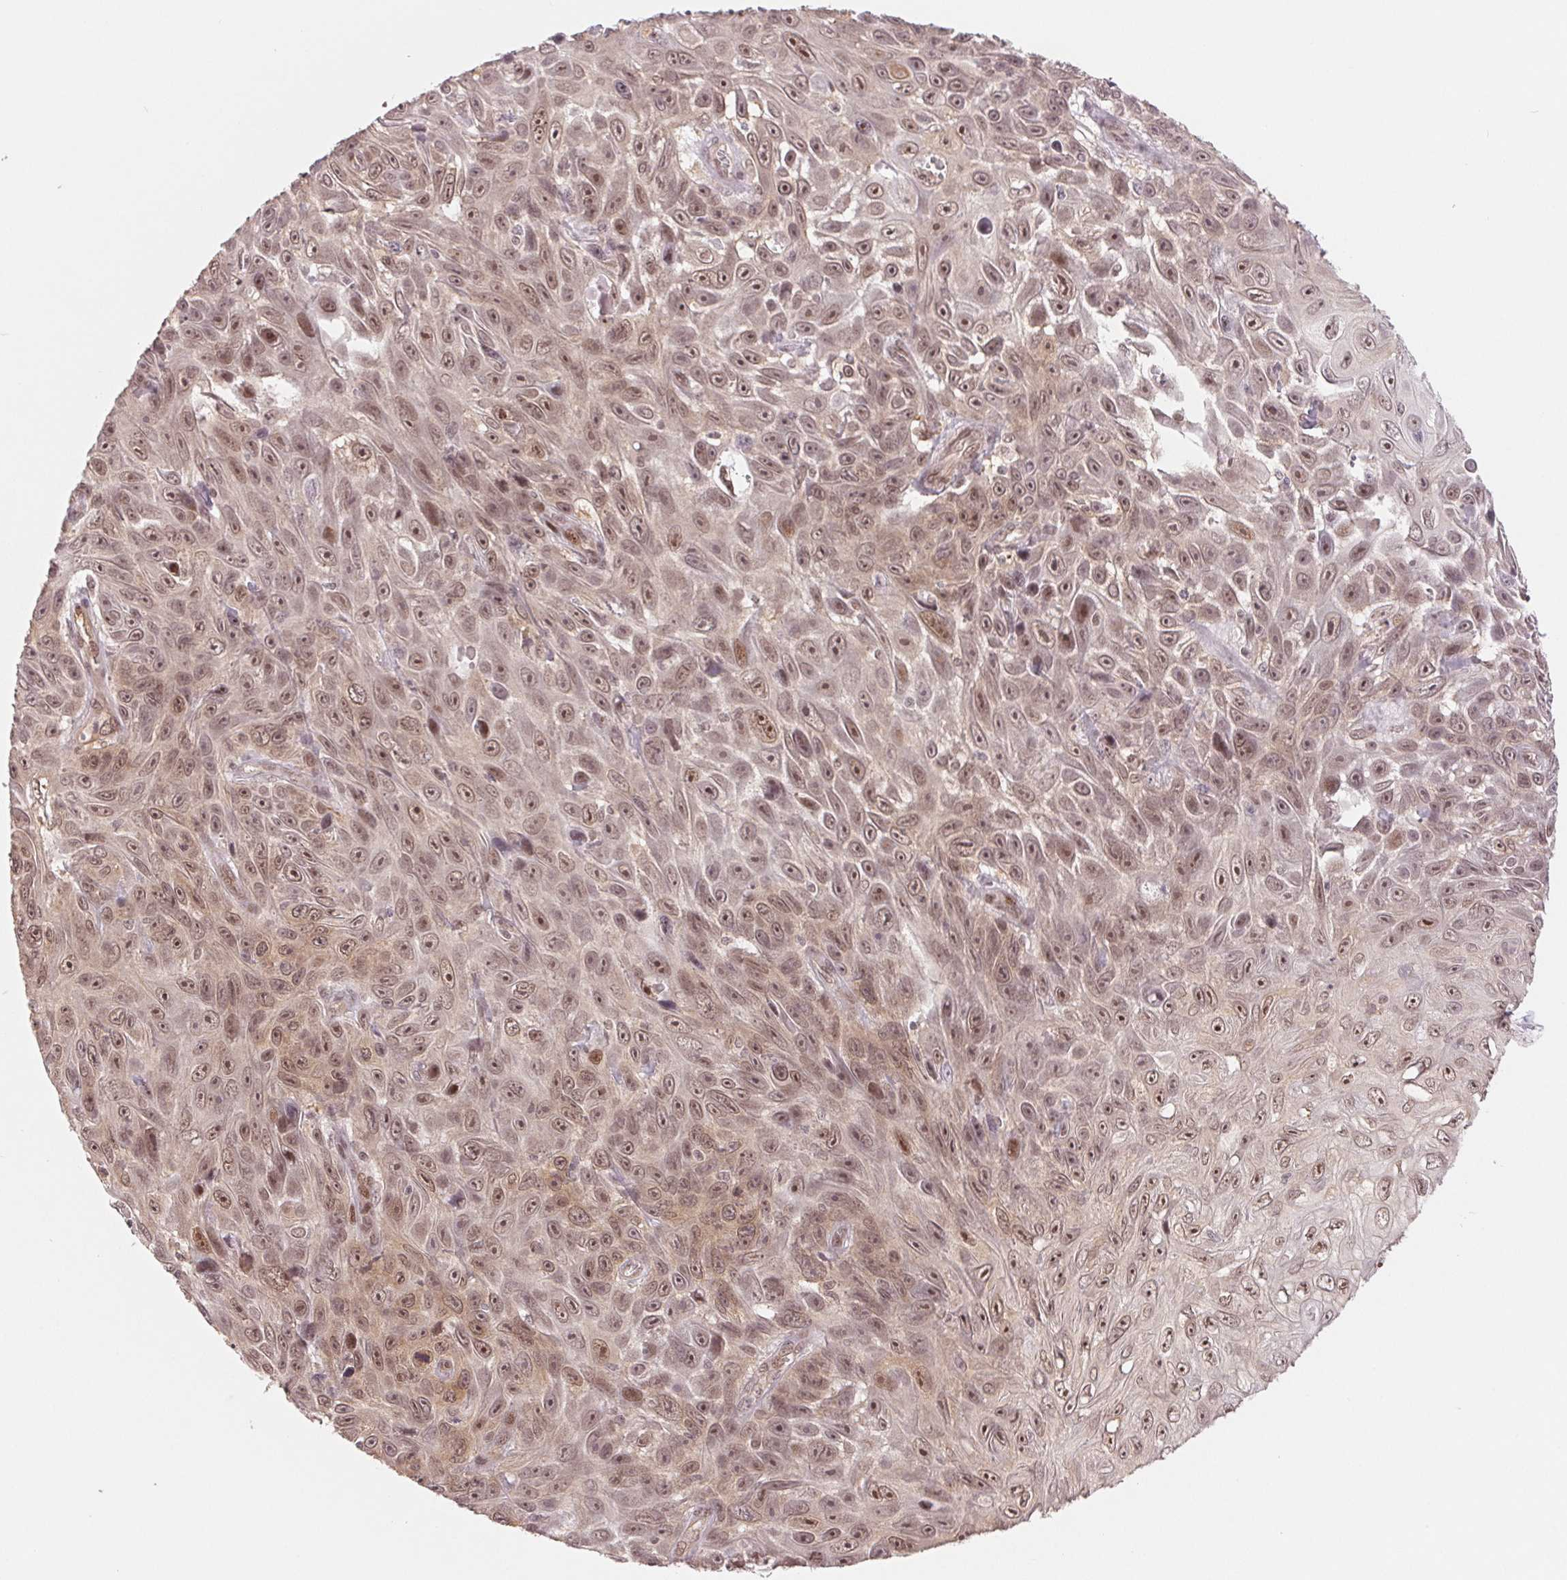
{"staining": {"intensity": "moderate", "quantity": ">75%", "location": "nuclear"}, "tissue": "skin cancer", "cell_type": "Tumor cells", "image_type": "cancer", "snomed": [{"axis": "morphology", "description": "Squamous cell carcinoma, NOS"}, {"axis": "topography", "description": "Skin"}], "caption": "Immunohistochemical staining of skin cancer (squamous cell carcinoma) shows moderate nuclear protein staining in approximately >75% of tumor cells. (DAB = brown stain, brightfield microscopy at high magnification).", "gene": "DNAJB6", "patient": {"sex": "male", "age": 82}}